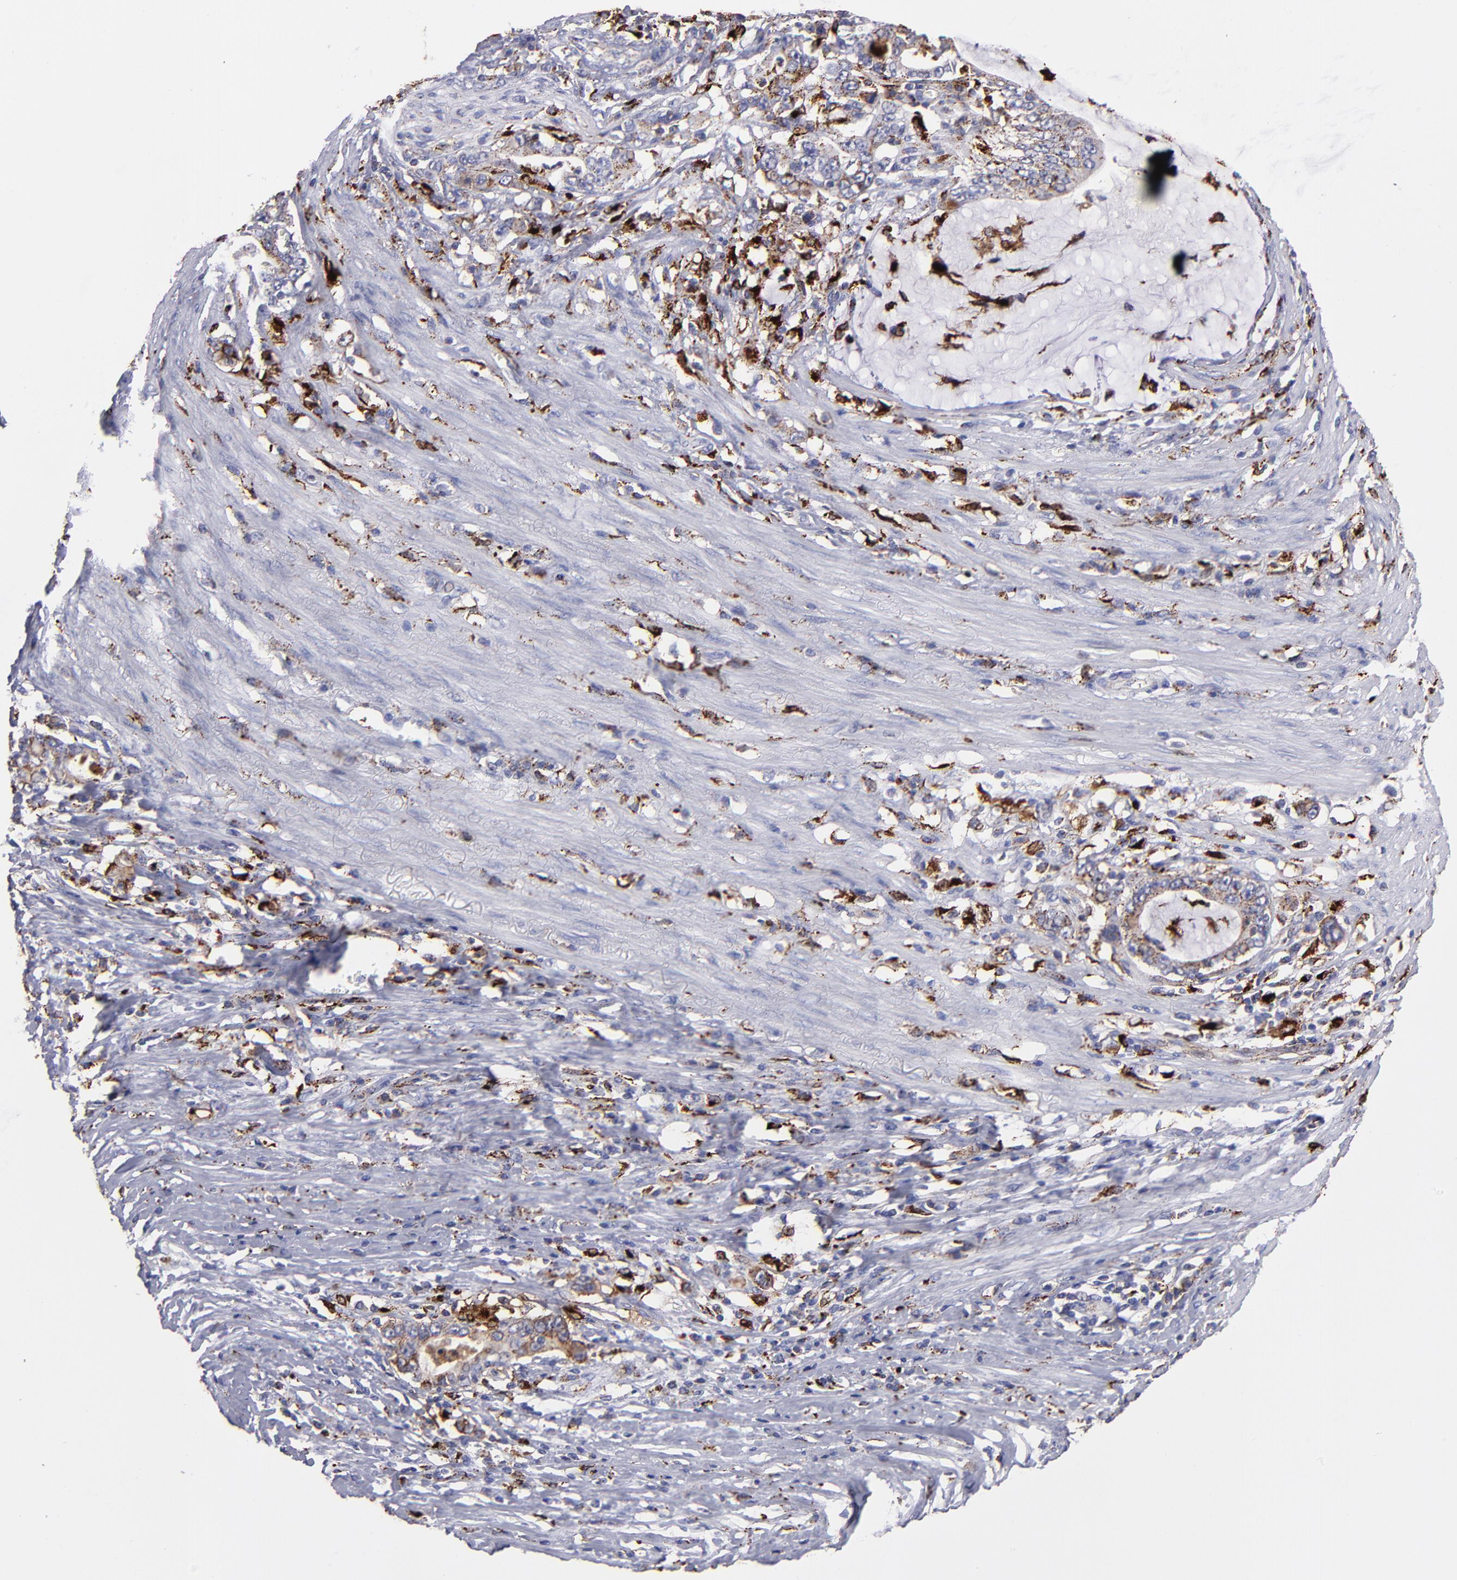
{"staining": {"intensity": "moderate", "quantity": ">75%", "location": "cytoplasmic/membranous"}, "tissue": "stomach cancer", "cell_type": "Tumor cells", "image_type": "cancer", "snomed": [{"axis": "morphology", "description": "Adenocarcinoma, NOS"}, {"axis": "topography", "description": "Stomach, lower"}], "caption": "Human stomach cancer stained with a brown dye exhibits moderate cytoplasmic/membranous positive staining in approximately >75% of tumor cells.", "gene": "CTSS", "patient": {"sex": "female", "age": 72}}